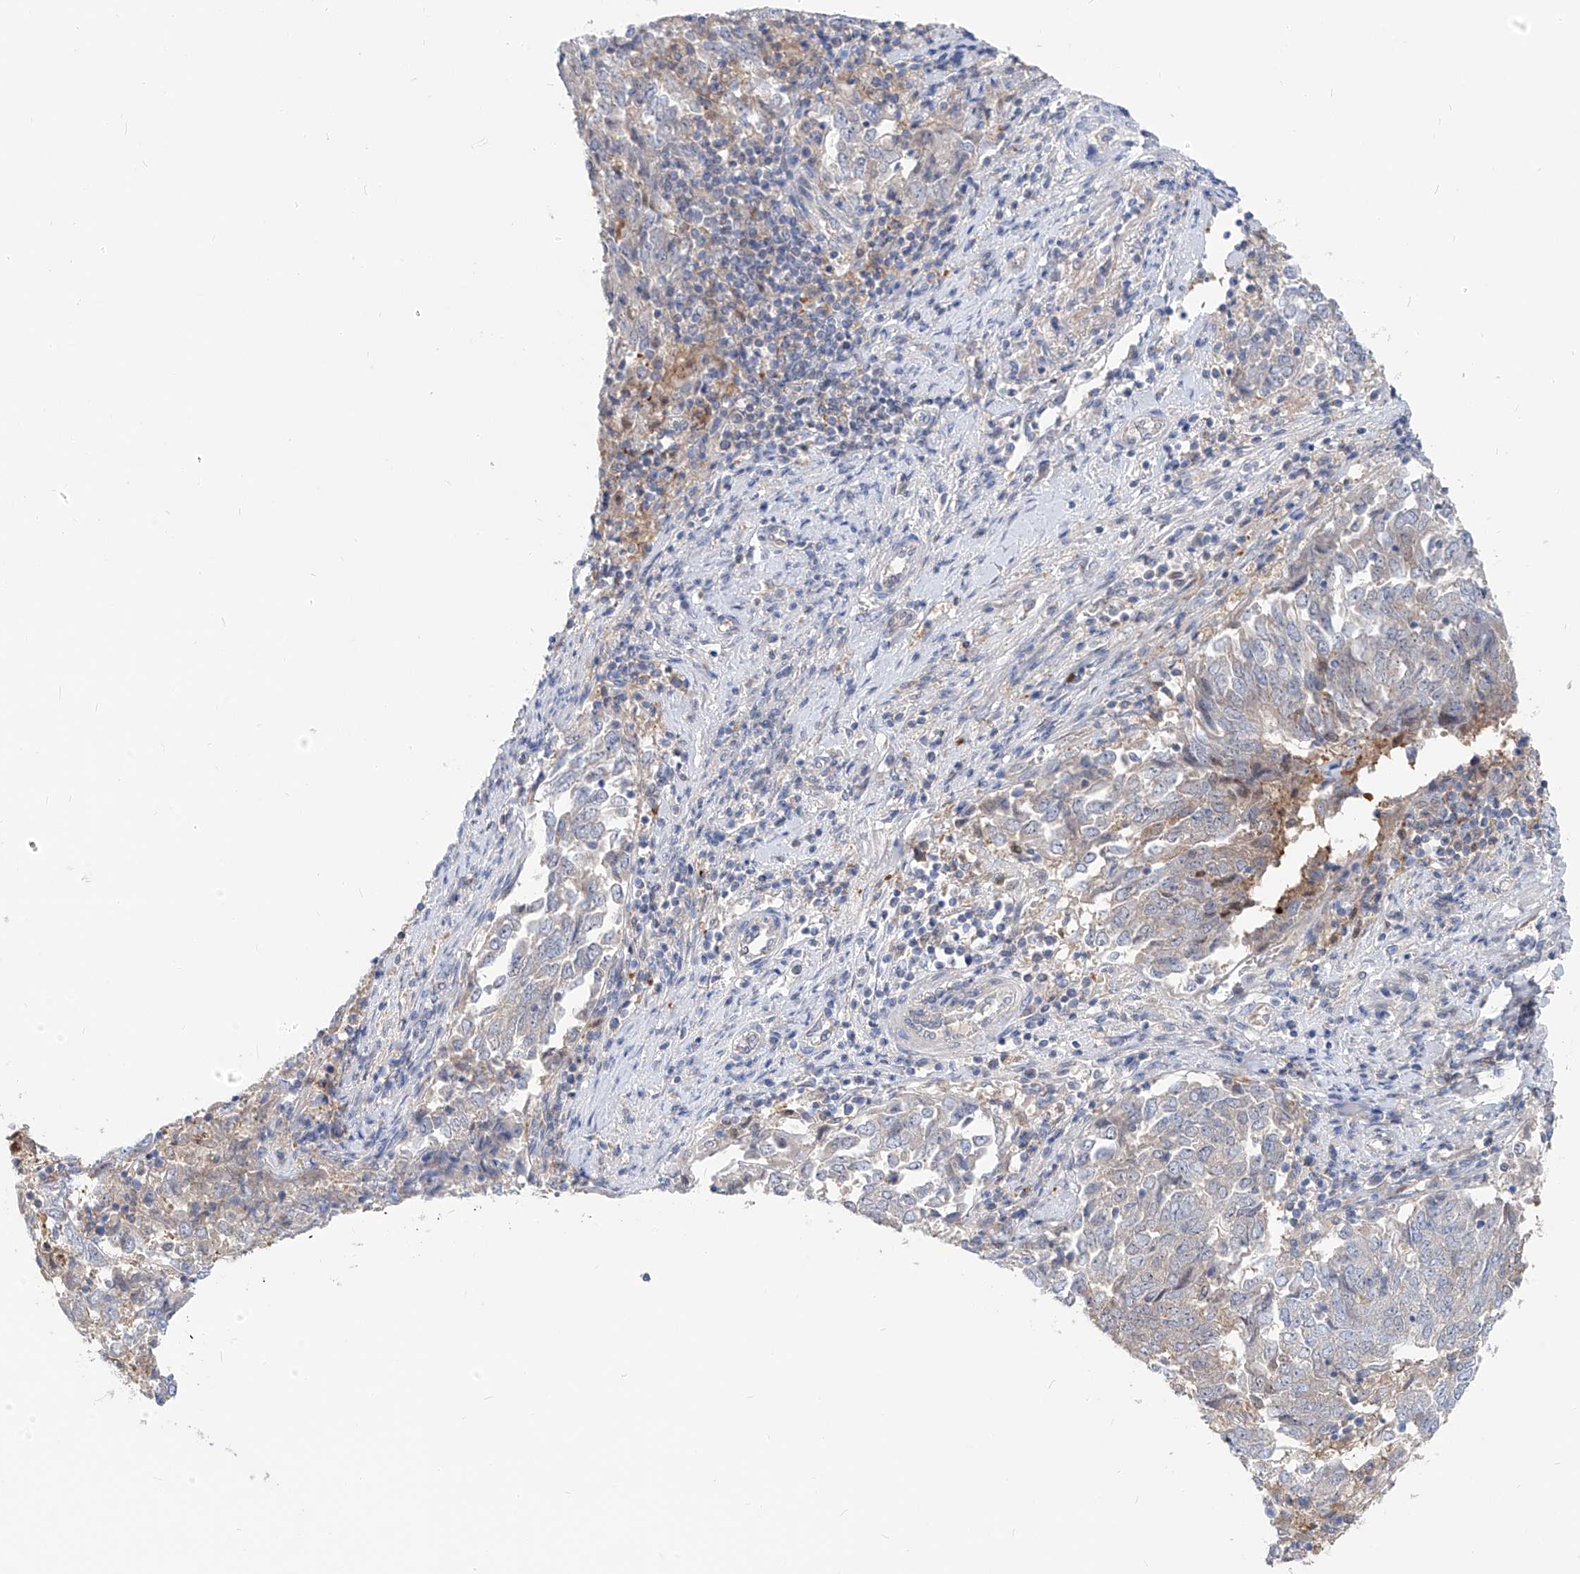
{"staining": {"intensity": "negative", "quantity": "none", "location": "none"}, "tissue": "endometrial cancer", "cell_type": "Tumor cells", "image_type": "cancer", "snomed": [{"axis": "morphology", "description": "Adenocarcinoma, NOS"}, {"axis": "topography", "description": "Endometrium"}], "caption": "Protein analysis of endometrial cancer displays no significant staining in tumor cells. (DAB (3,3'-diaminobenzidine) immunohistochemistry with hematoxylin counter stain).", "gene": "UFL1", "patient": {"sex": "female", "age": 80}}